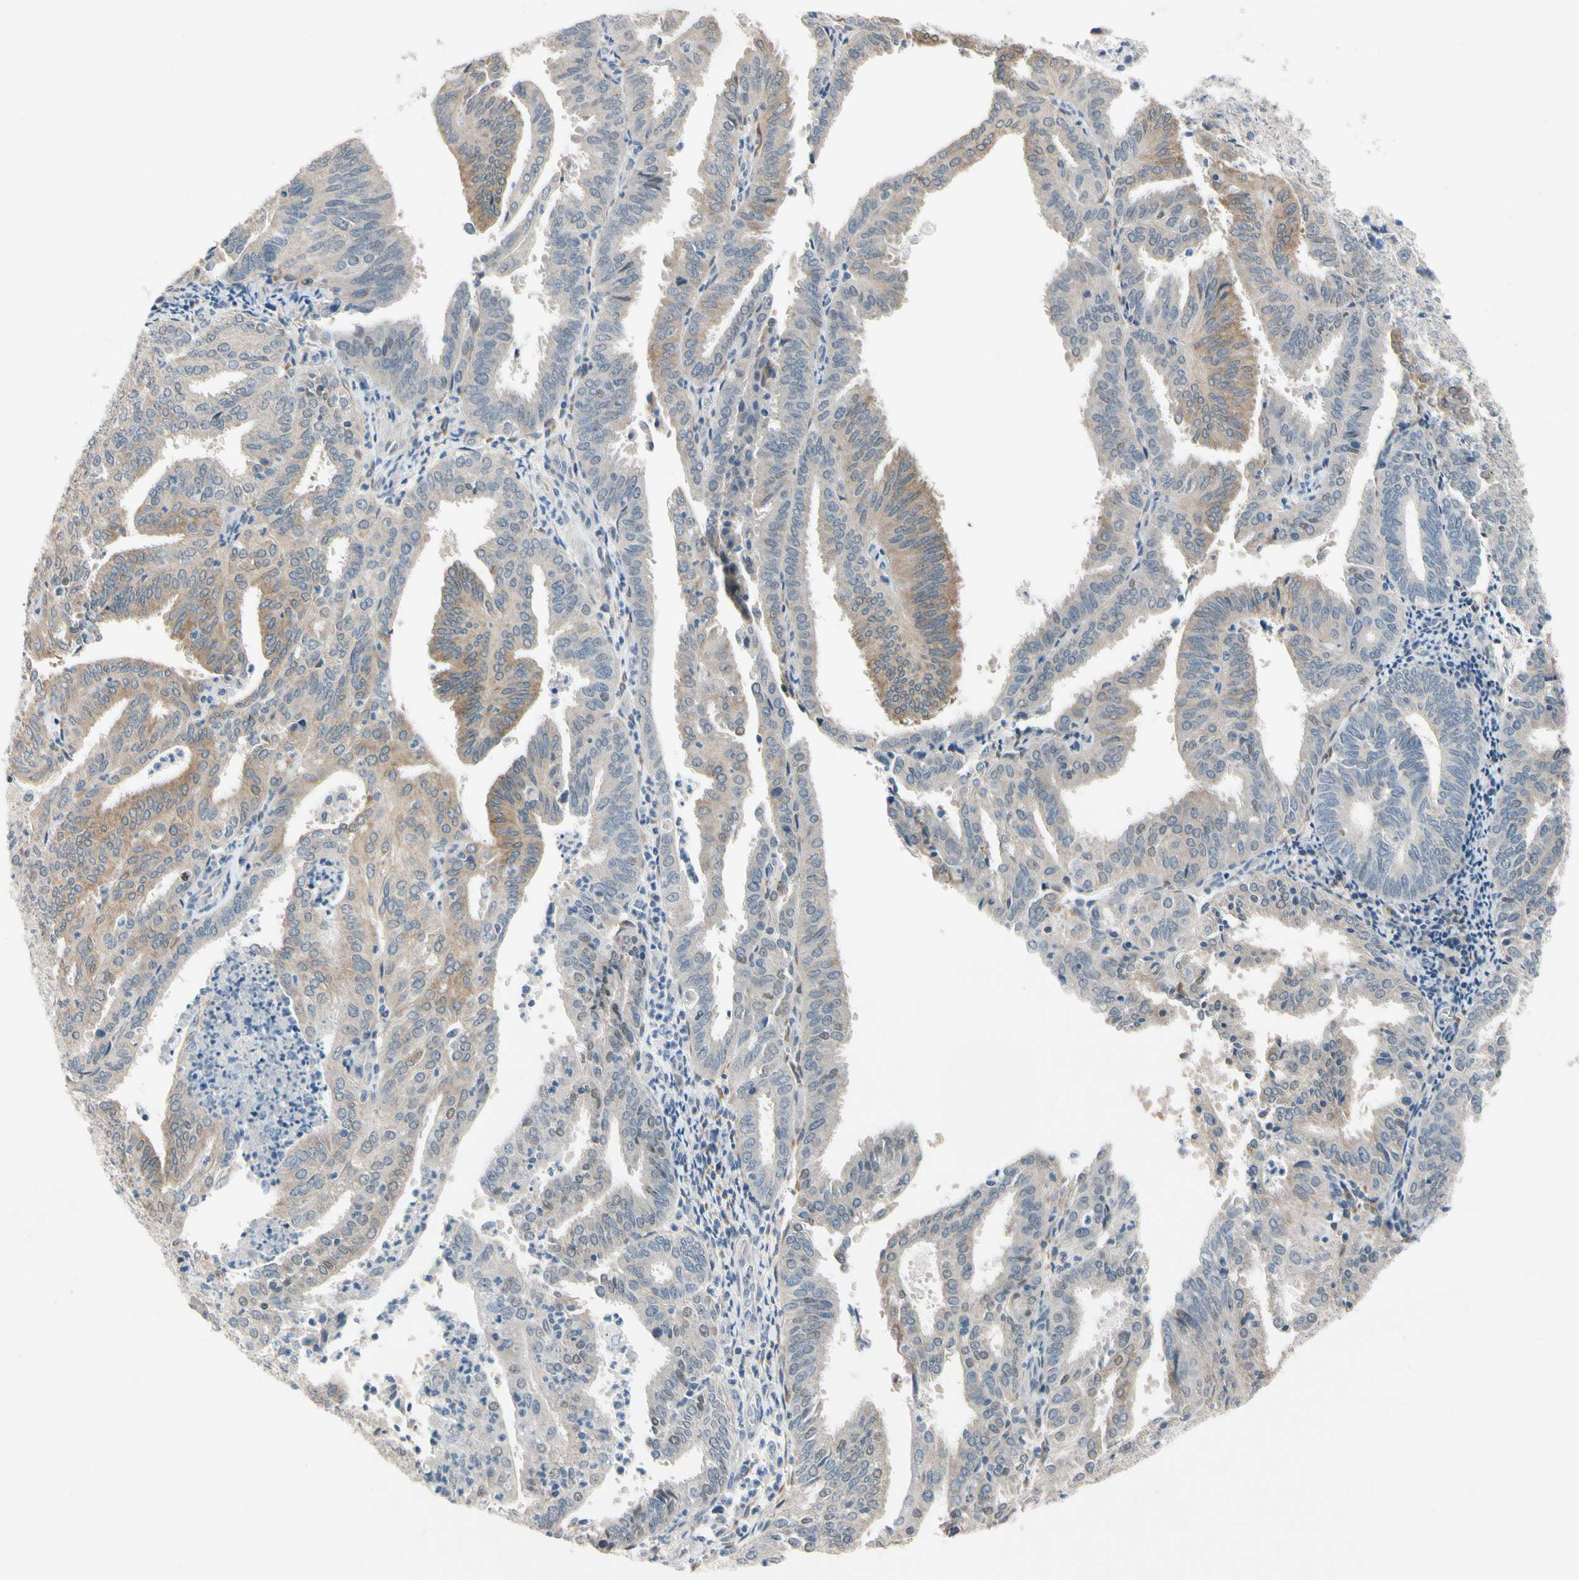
{"staining": {"intensity": "negative", "quantity": "none", "location": "none"}, "tissue": "endometrial cancer", "cell_type": "Tumor cells", "image_type": "cancer", "snomed": [{"axis": "morphology", "description": "Adenocarcinoma, NOS"}, {"axis": "topography", "description": "Uterus"}], "caption": "This photomicrograph is of adenocarcinoma (endometrial) stained with immunohistochemistry to label a protein in brown with the nuclei are counter-stained blue. There is no expression in tumor cells. The staining was performed using DAB to visualize the protein expression in brown, while the nuclei were stained in blue with hematoxylin (Magnification: 20x).", "gene": "SLC27A6", "patient": {"sex": "female", "age": 60}}